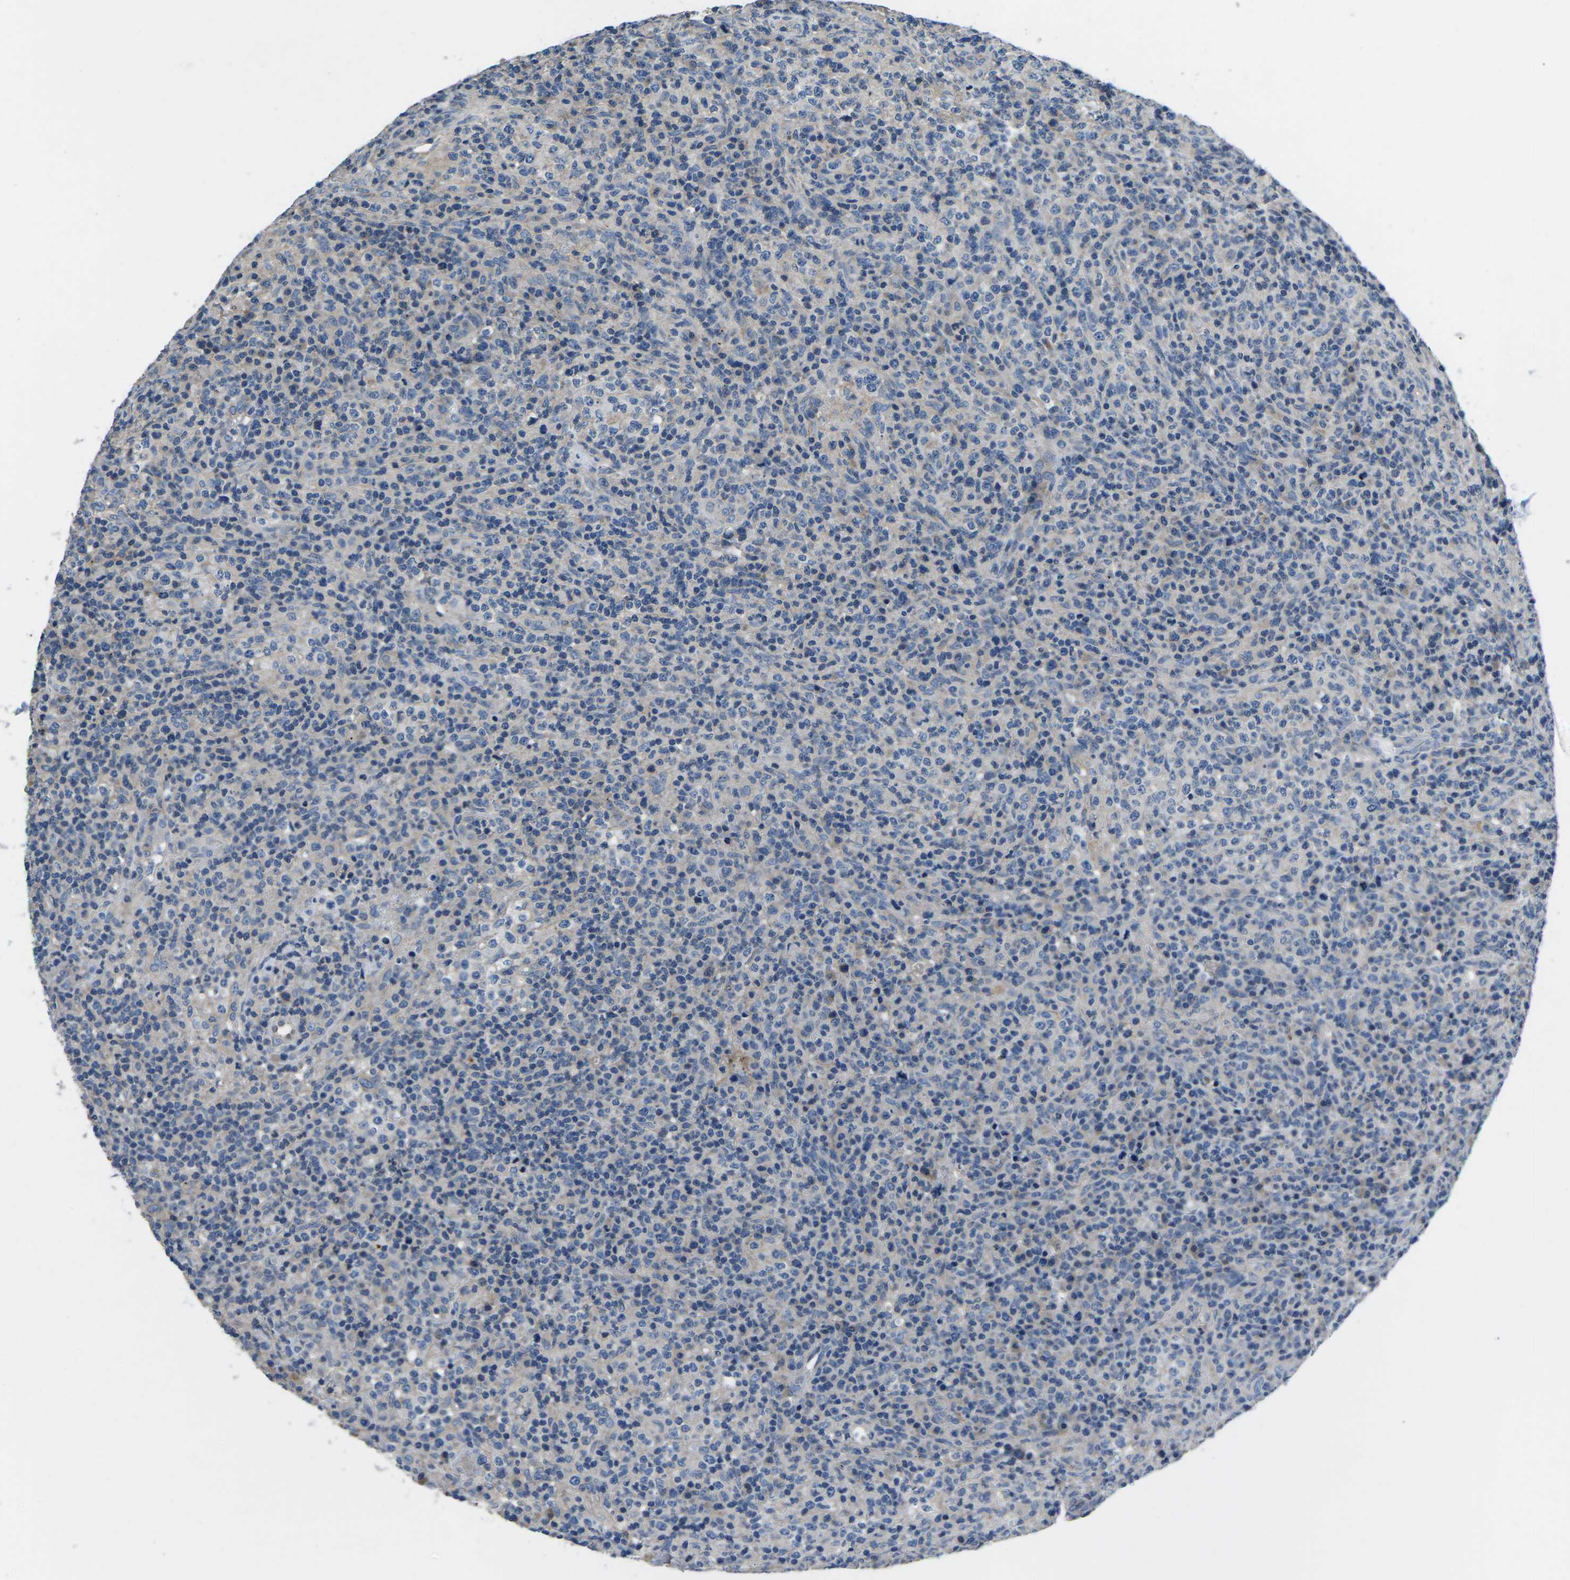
{"staining": {"intensity": "negative", "quantity": "none", "location": "none"}, "tissue": "lymphoma", "cell_type": "Tumor cells", "image_type": "cancer", "snomed": [{"axis": "morphology", "description": "Malignant lymphoma, non-Hodgkin's type, High grade"}, {"axis": "topography", "description": "Lymph node"}], "caption": "A micrograph of human lymphoma is negative for staining in tumor cells.", "gene": "PDCD6IP", "patient": {"sex": "female", "age": 76}}